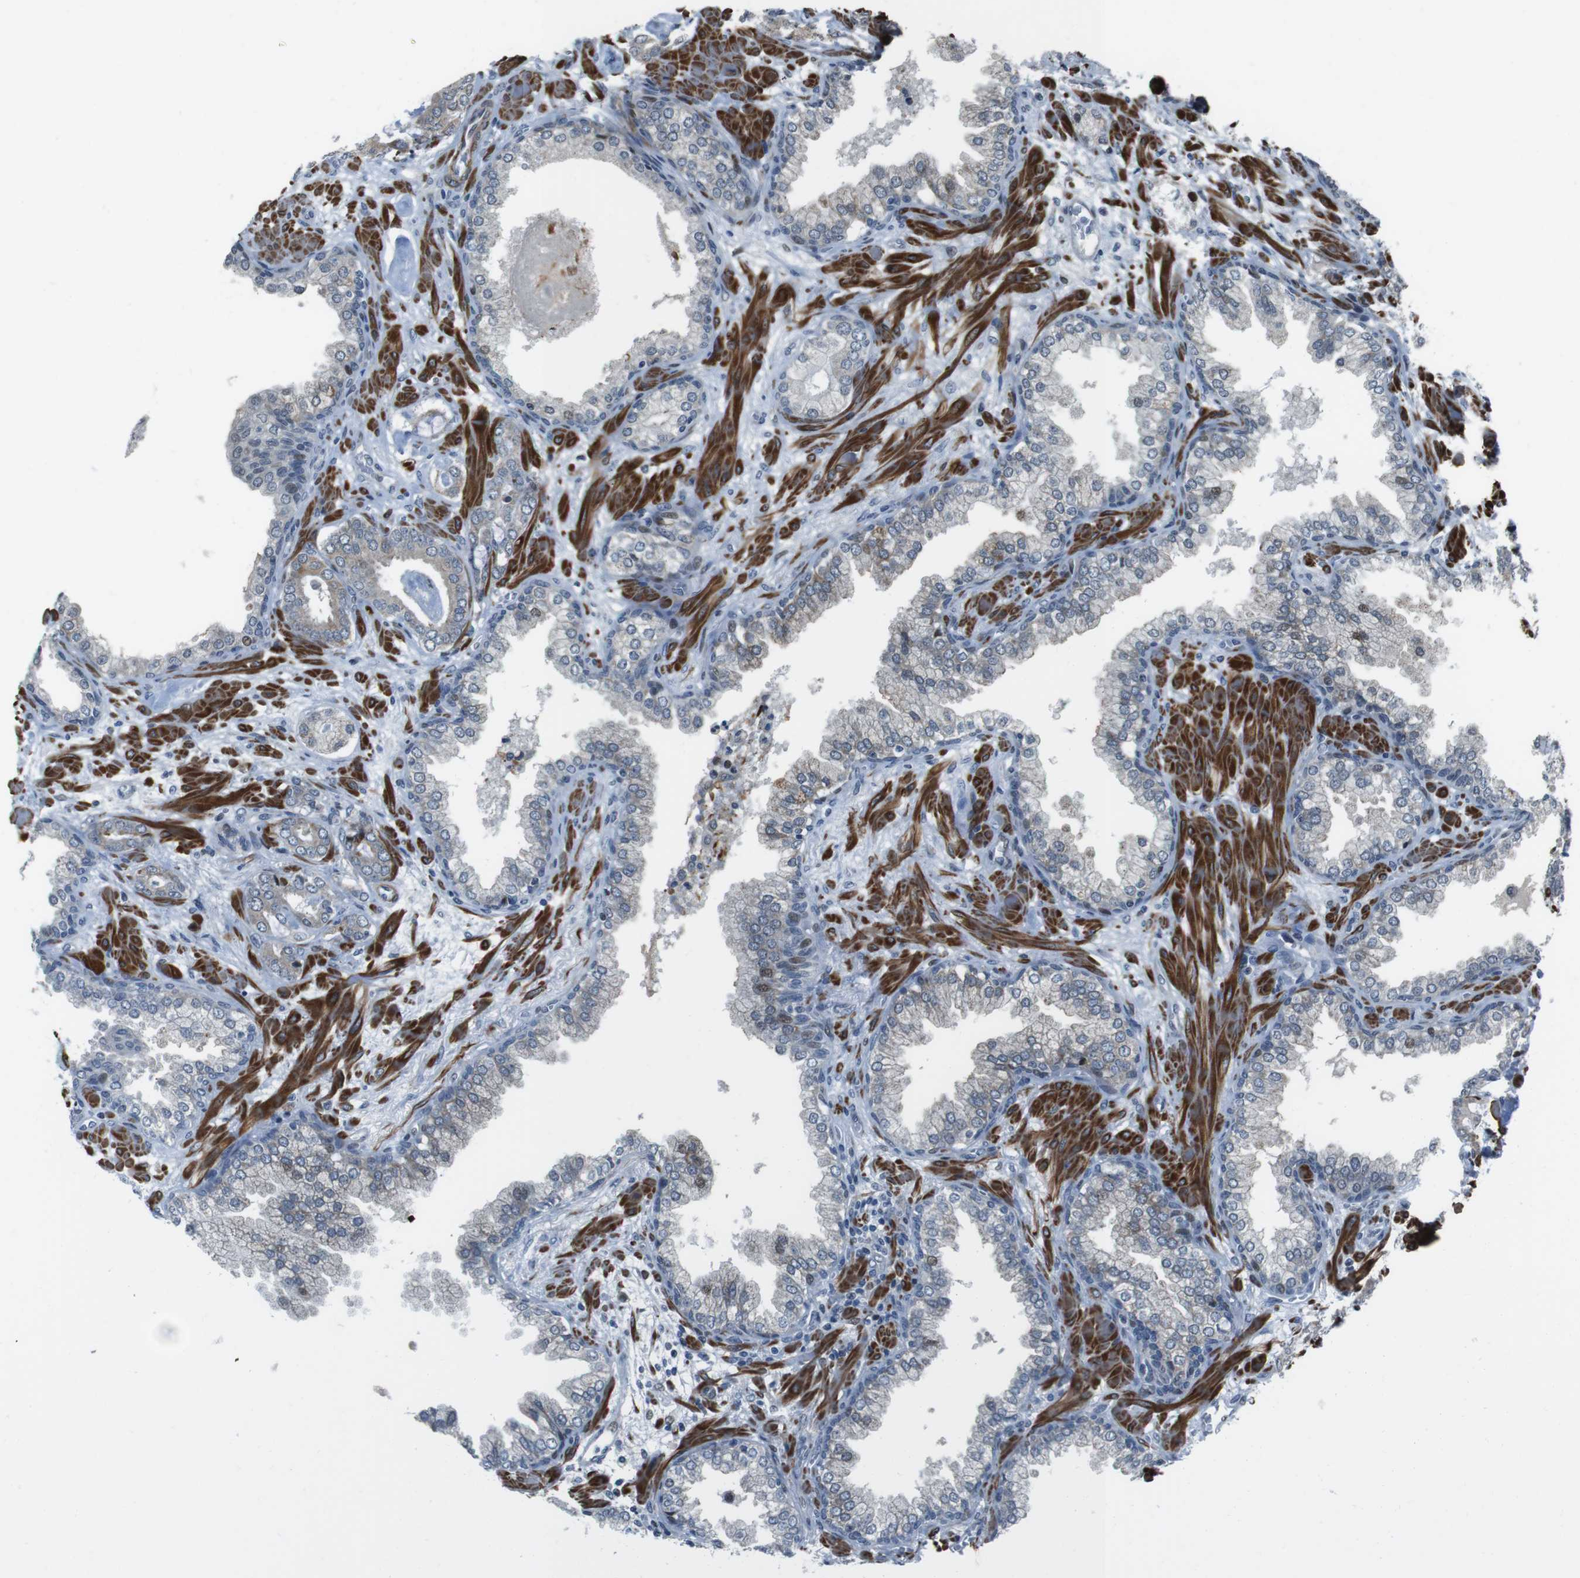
{"staining": {"intensity": "negative", "quantity": "none", "location": "none"}, "tissue": "prostate cancer", "cell_type": "Tumor cells", "image_type": "cancer", "snomed": [{"axis": "morphology", "description": "Adenocarcinoma, Low grade"}, {"axis": "topography", "description": "Prostate"}], "caption": "IHC image of prostate cancer stained for a protein (brown), which exhibits no positivity in tumor cells.", "gene": "PBRM1", "patient": {"sex": "male", "age": 53}}